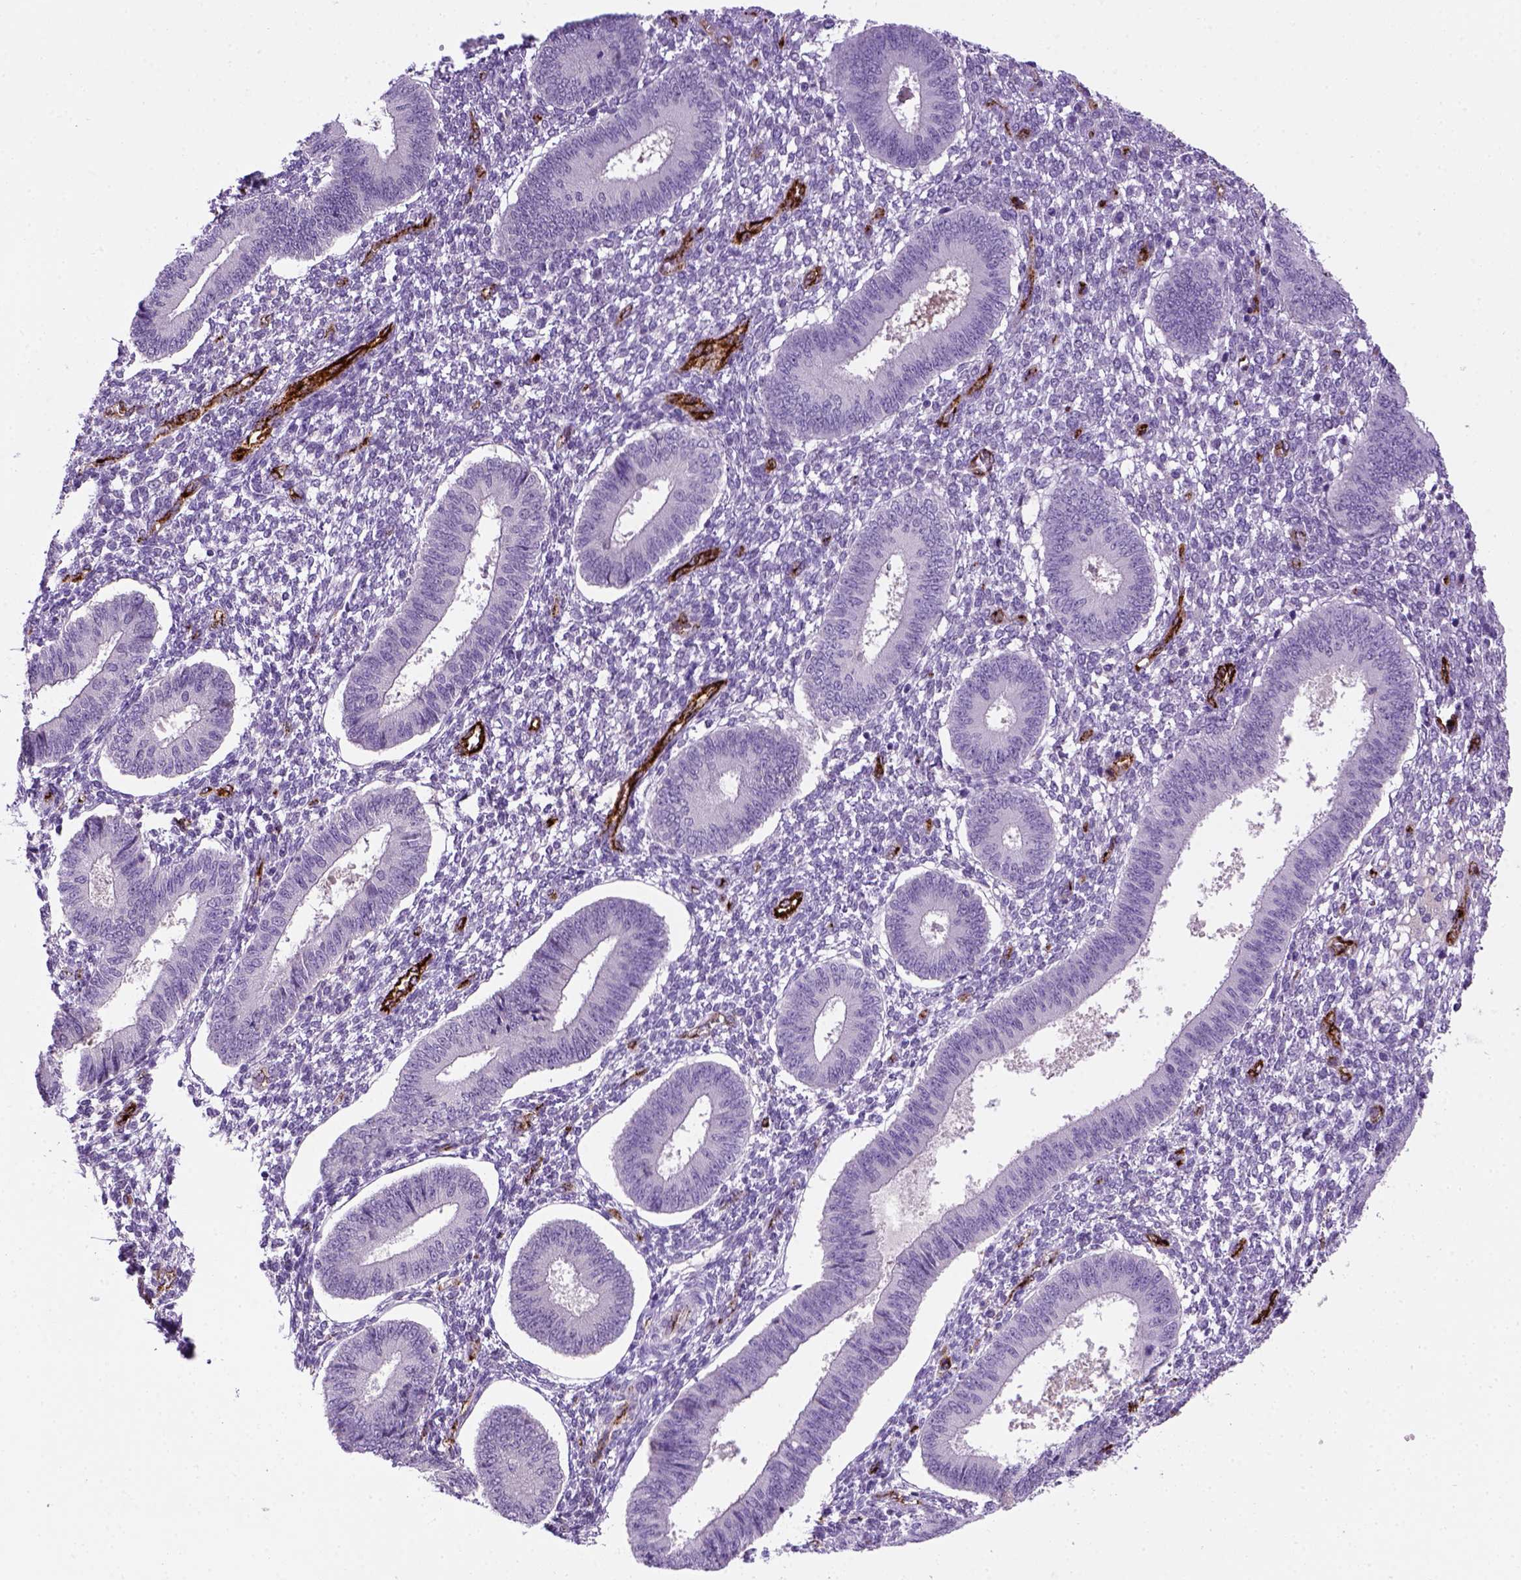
{"staining": {"intensity": "negative", "quantity": "none", "location": "none"}, "tissue": "endometrium", "cell_type": "Cells in endometrial stroma", "image_type": "normal", "snomed": [{"axis": "morphology", "description": "Normal tissue, NOS"}, {"axis": "topography", "description": "Endometrium"}], "caption": "Photomicrograph shows no protein positivity in cells in endometrial stroma of normal endometrium. (DAB IHC with hematoxylin counter stain).", "gene": "VWF", "patient": {"sex": "female", "age": 42}}